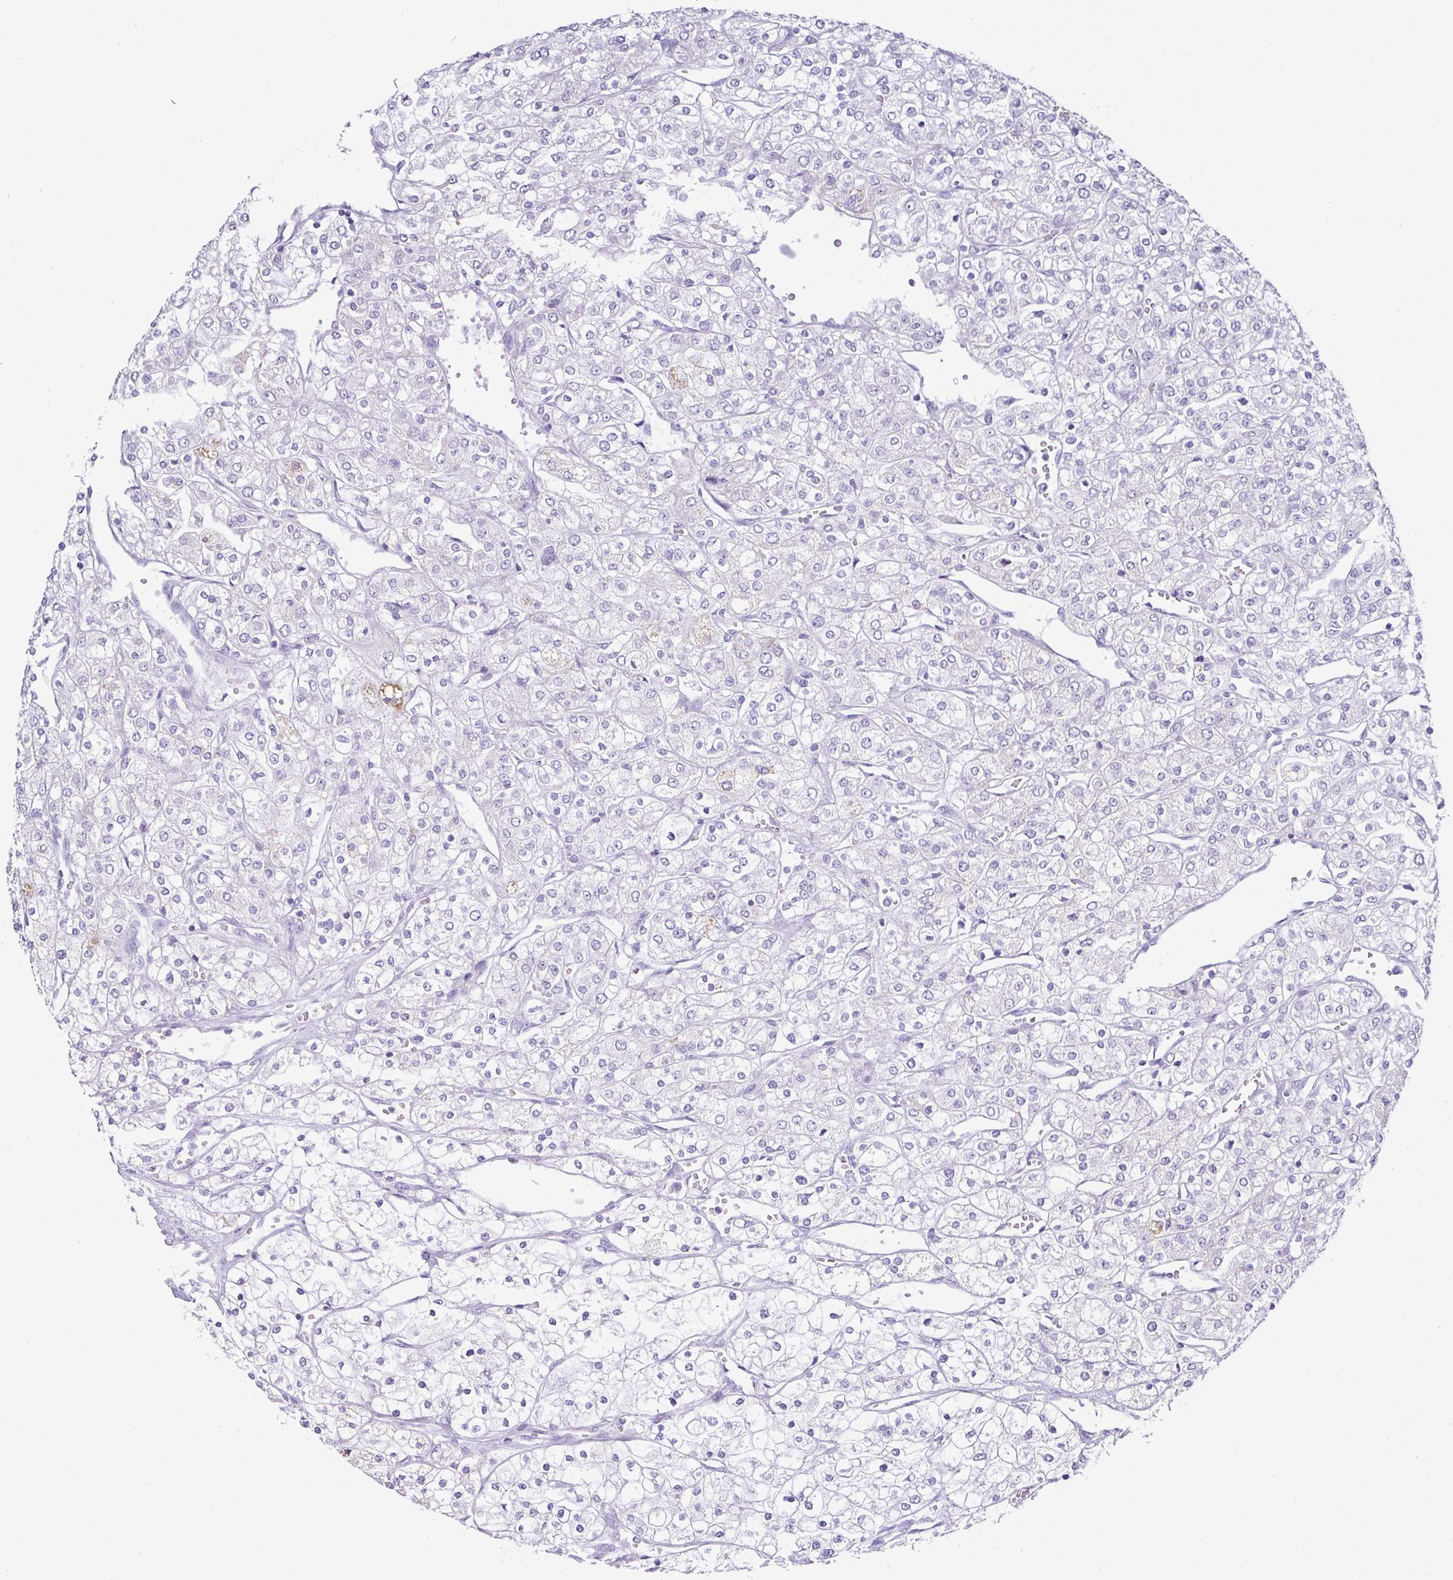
{"staining": {"intensity": "negative", "quantity": "none", "location": "none"}, "tissue": "renal cancer", "cell_type": "Tumor cells", "image_type": "cancer", "snomed": [{"axis": "morphology", "description": "Adenocarcinoma, NOS"}, {"axis": "topography", "description": "Kidney"}], "caption": "This histopathology image is of renal cancer stained with IHC to label a protein in brown with the nuclei are counter-stained blue. There is no expression in tumor cells.", "gene": "BCL11A", "patient": {"sex": "male", "age": 80}}